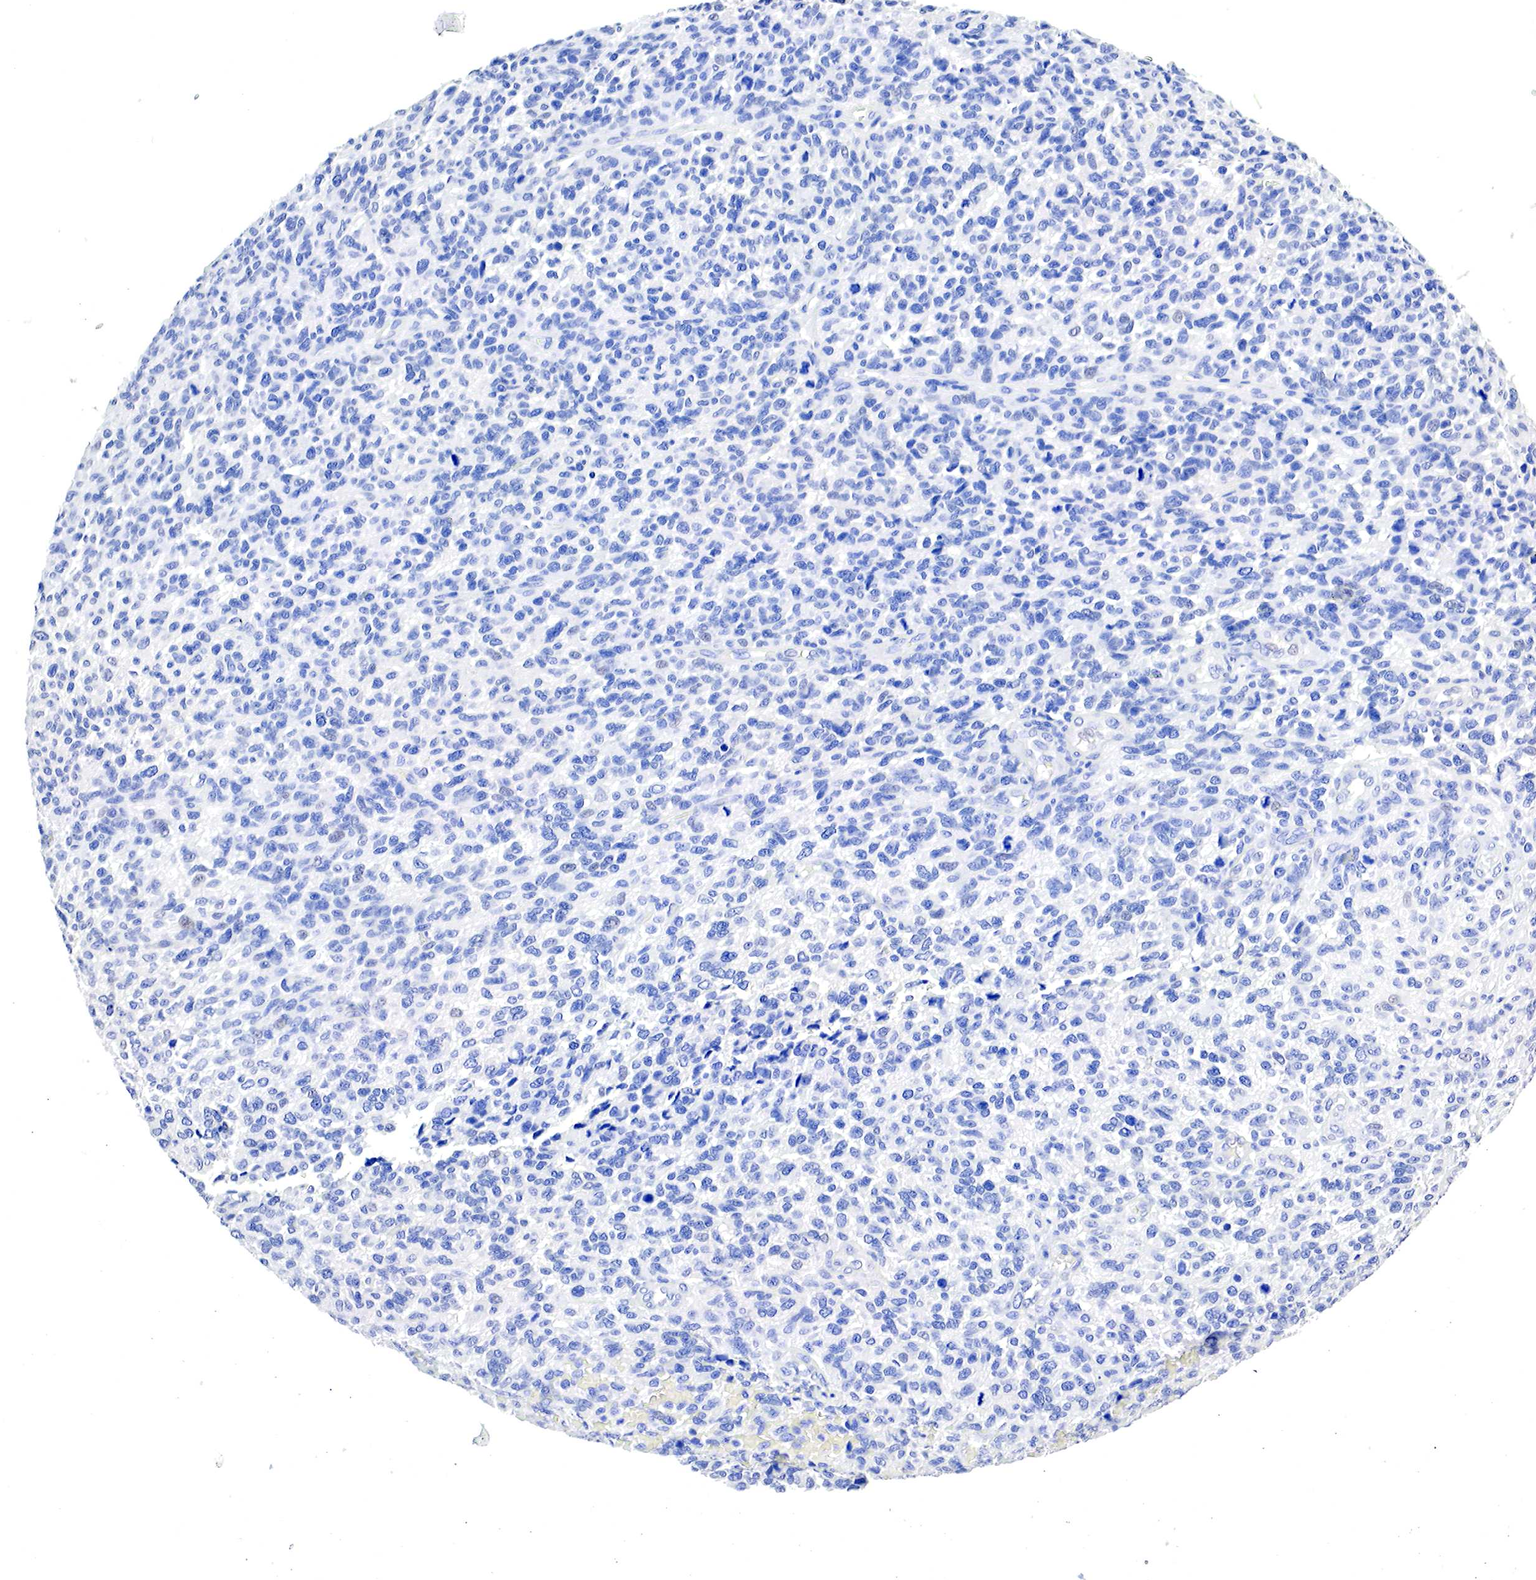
{"staining": {"intensity": "negative", "quantity": "none", "location": "none"}, "tissue": "glioma", "cell_type": "Tumor cells", "image_type": "cancer", "snomed": [{"axis": "morphology", "description": "Glioma, malignant, High grade"}, {"axis": "topography", "description": "Brain"}], "caption": "High magnification brightfield microscopy of glioma stained with DAB (brown) and counterstained with hematoxylin (blue): tumor cells show no significant positivity. Nuclei are stained in blue.", "gene": "OTC", "patient": {"sex": "male", "age": 77}}